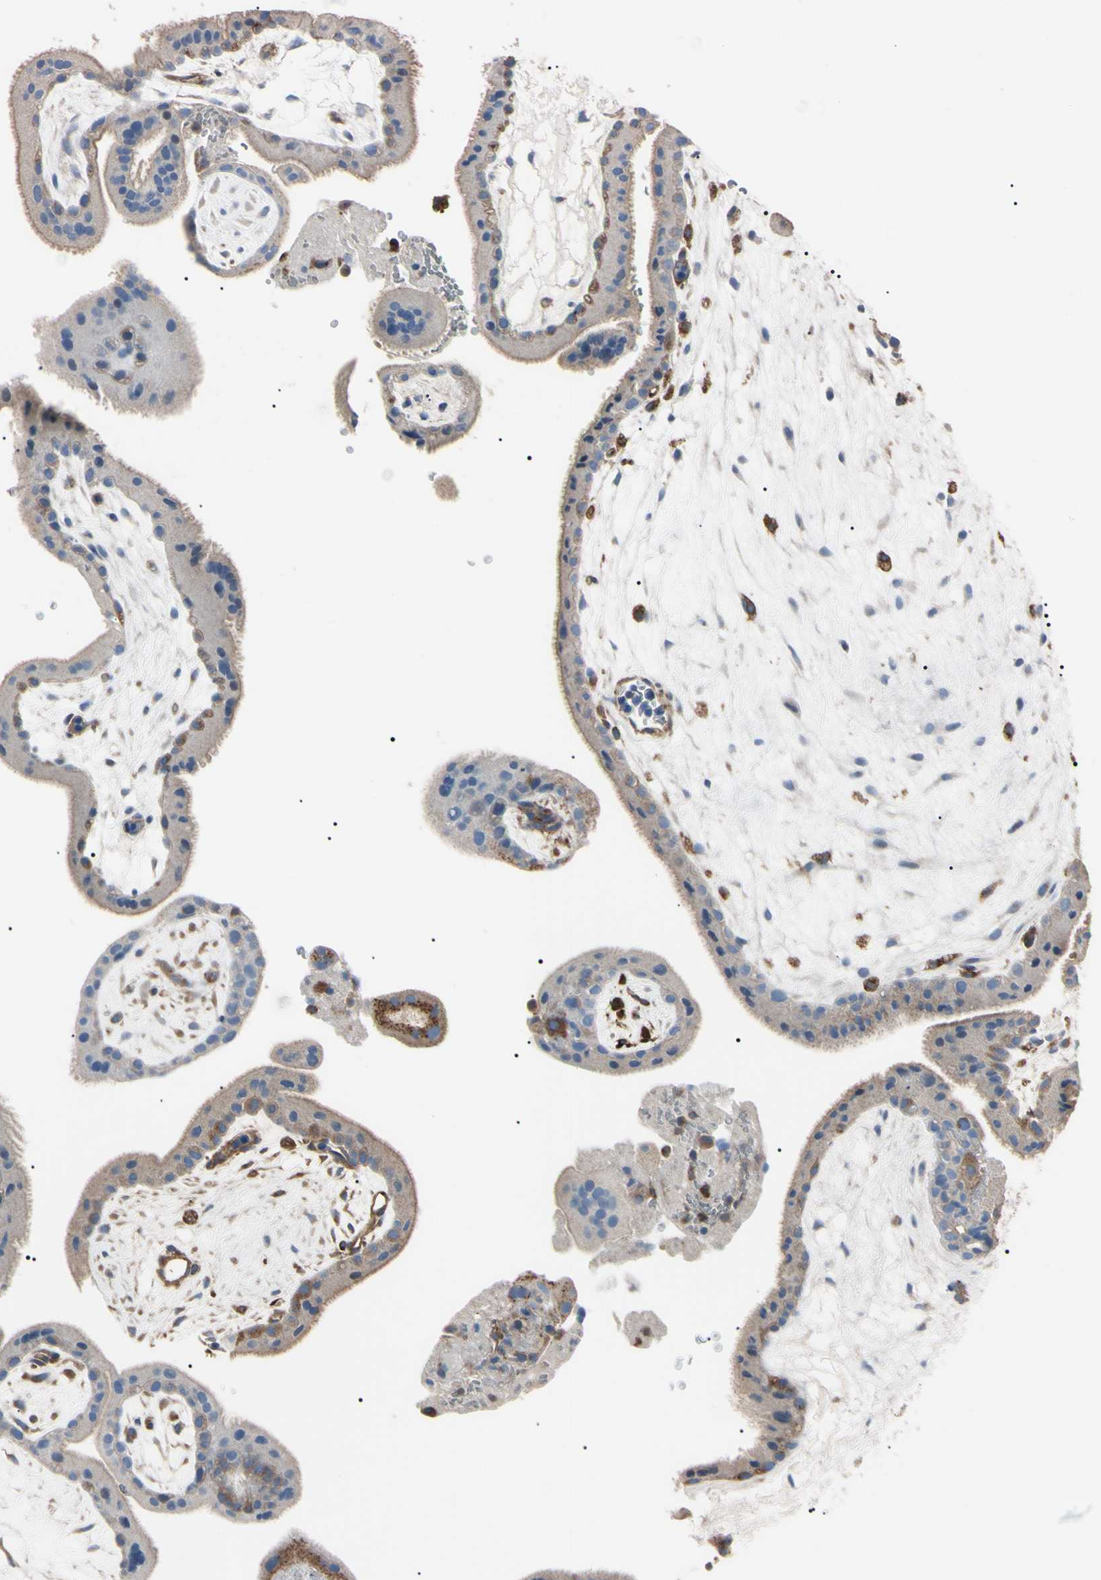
{"staining": {"intensity": "moderate", "quantity": ">75%", "location": "cytoplasmic/membranous"}, "tissue": "placenta", "cell_type": "Decidual cells", "image_type": "normal", "snomed": [{"axis": "morphology", "description": "Normal tissue, NOS"}, {"axis": "topography", "description": "Placenta"}], "caption": "Protein expression analysis of benign placenta displays moderate cytoplasmic/membranous expression in about >75% of decidual cells. (DAB (3,3'-diaminobenzidine) IHC, brown staining for protein, blue staining for nuclei).", "gene": "PRKACA", "patient": {"sex": "female", "age": 19}}